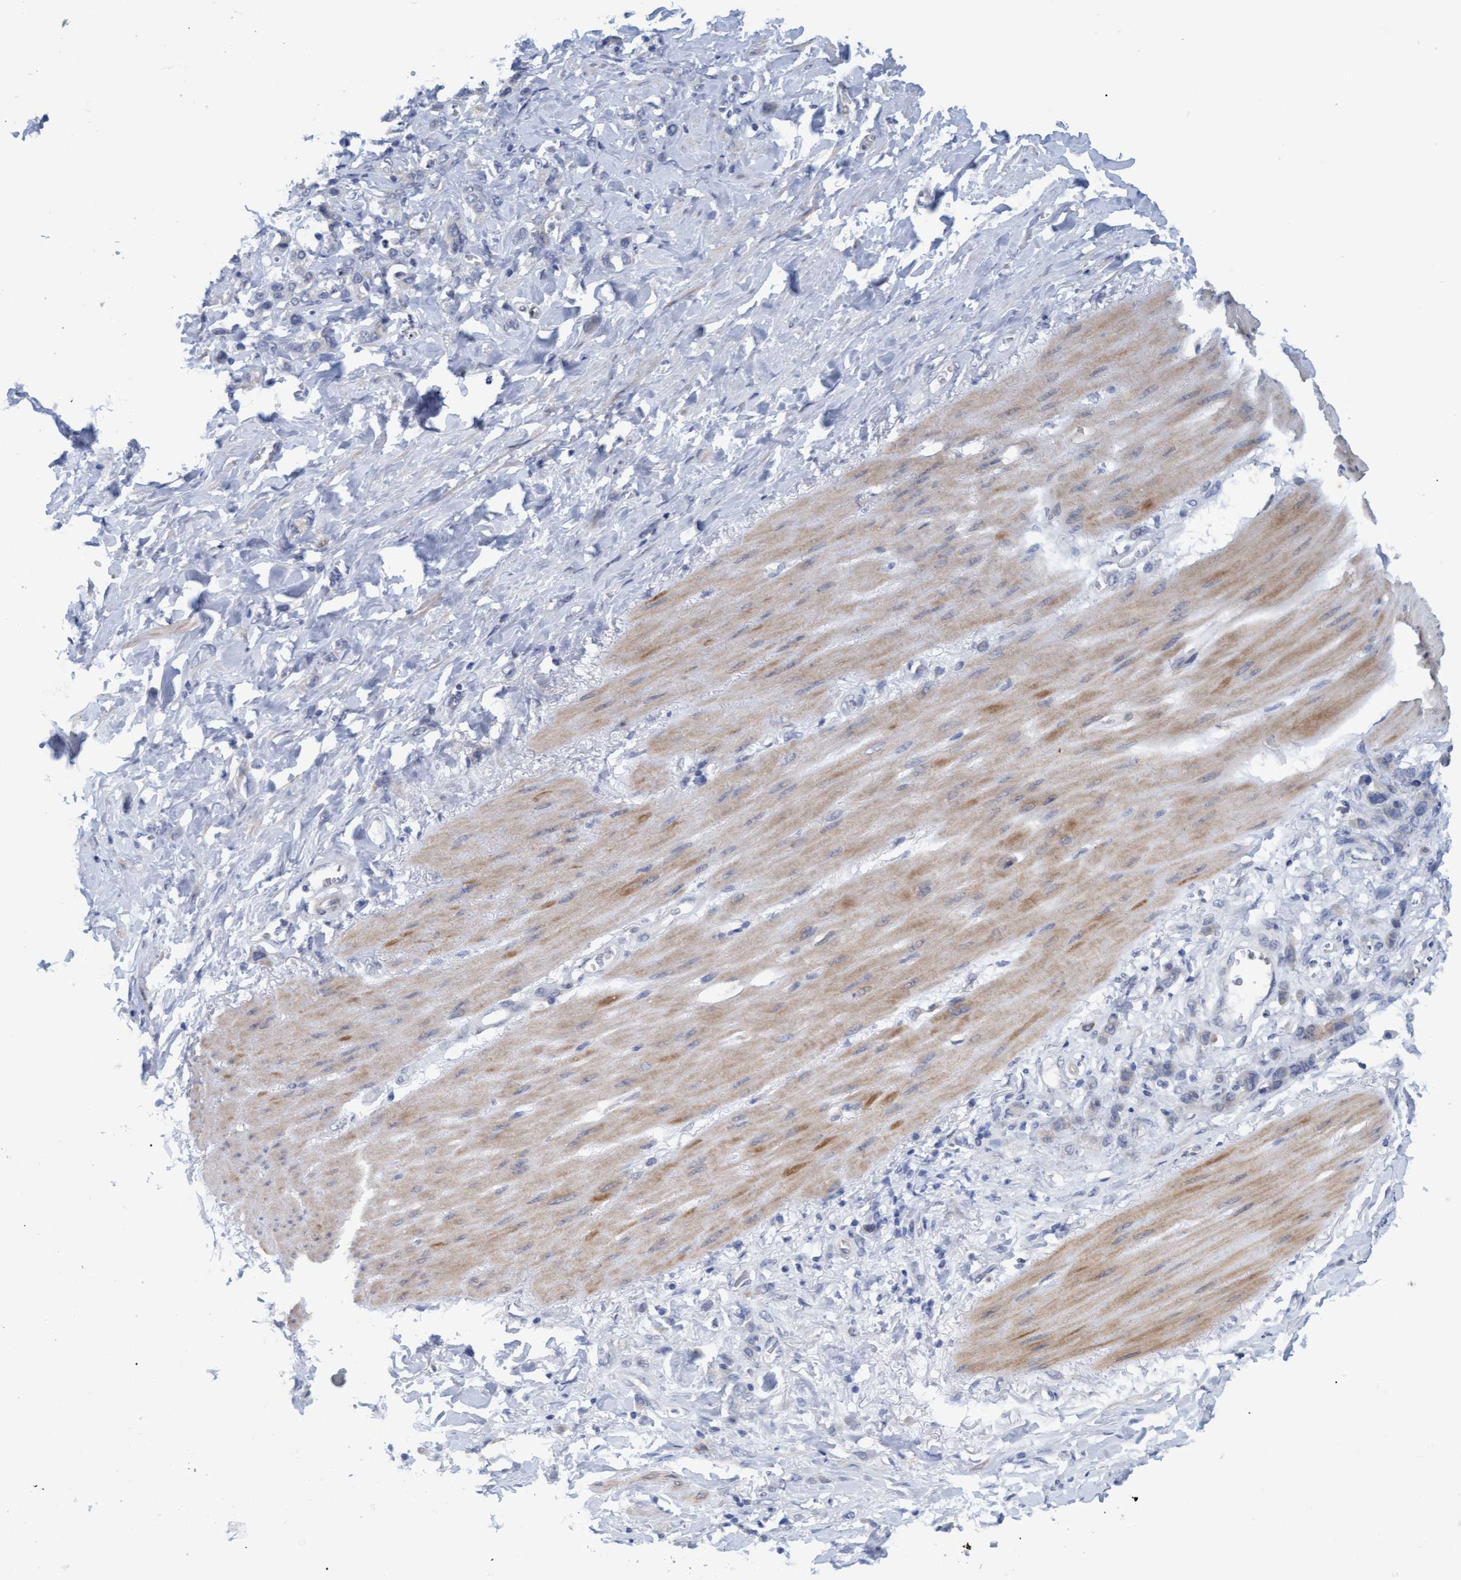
{"staining": {"intensity": "negative", "quantity": "none", "location": "none"}, "tissue": "stomach cancer", "cell_type": "Tumor cells", "image_type": "cancer", "snomed": [{"axis": "morphology", "description": "Normal tissue, NOS"}, {"axis": "morphology", "description": "Adenocarcinoma, NOS"}, {"axis": "topography", "description": "Stomach"}], "caption": "Micrograph shows no protein positivity in tumor cells of stomach adenocarcinoma tissue. (Stains: DAB immunohistochemistry with hematoxylin counter stain, Microscopy: brightfield microscopy at high magnification).", "gene": "SSTR3", "patient": {"sex": "male", "age": 82}}